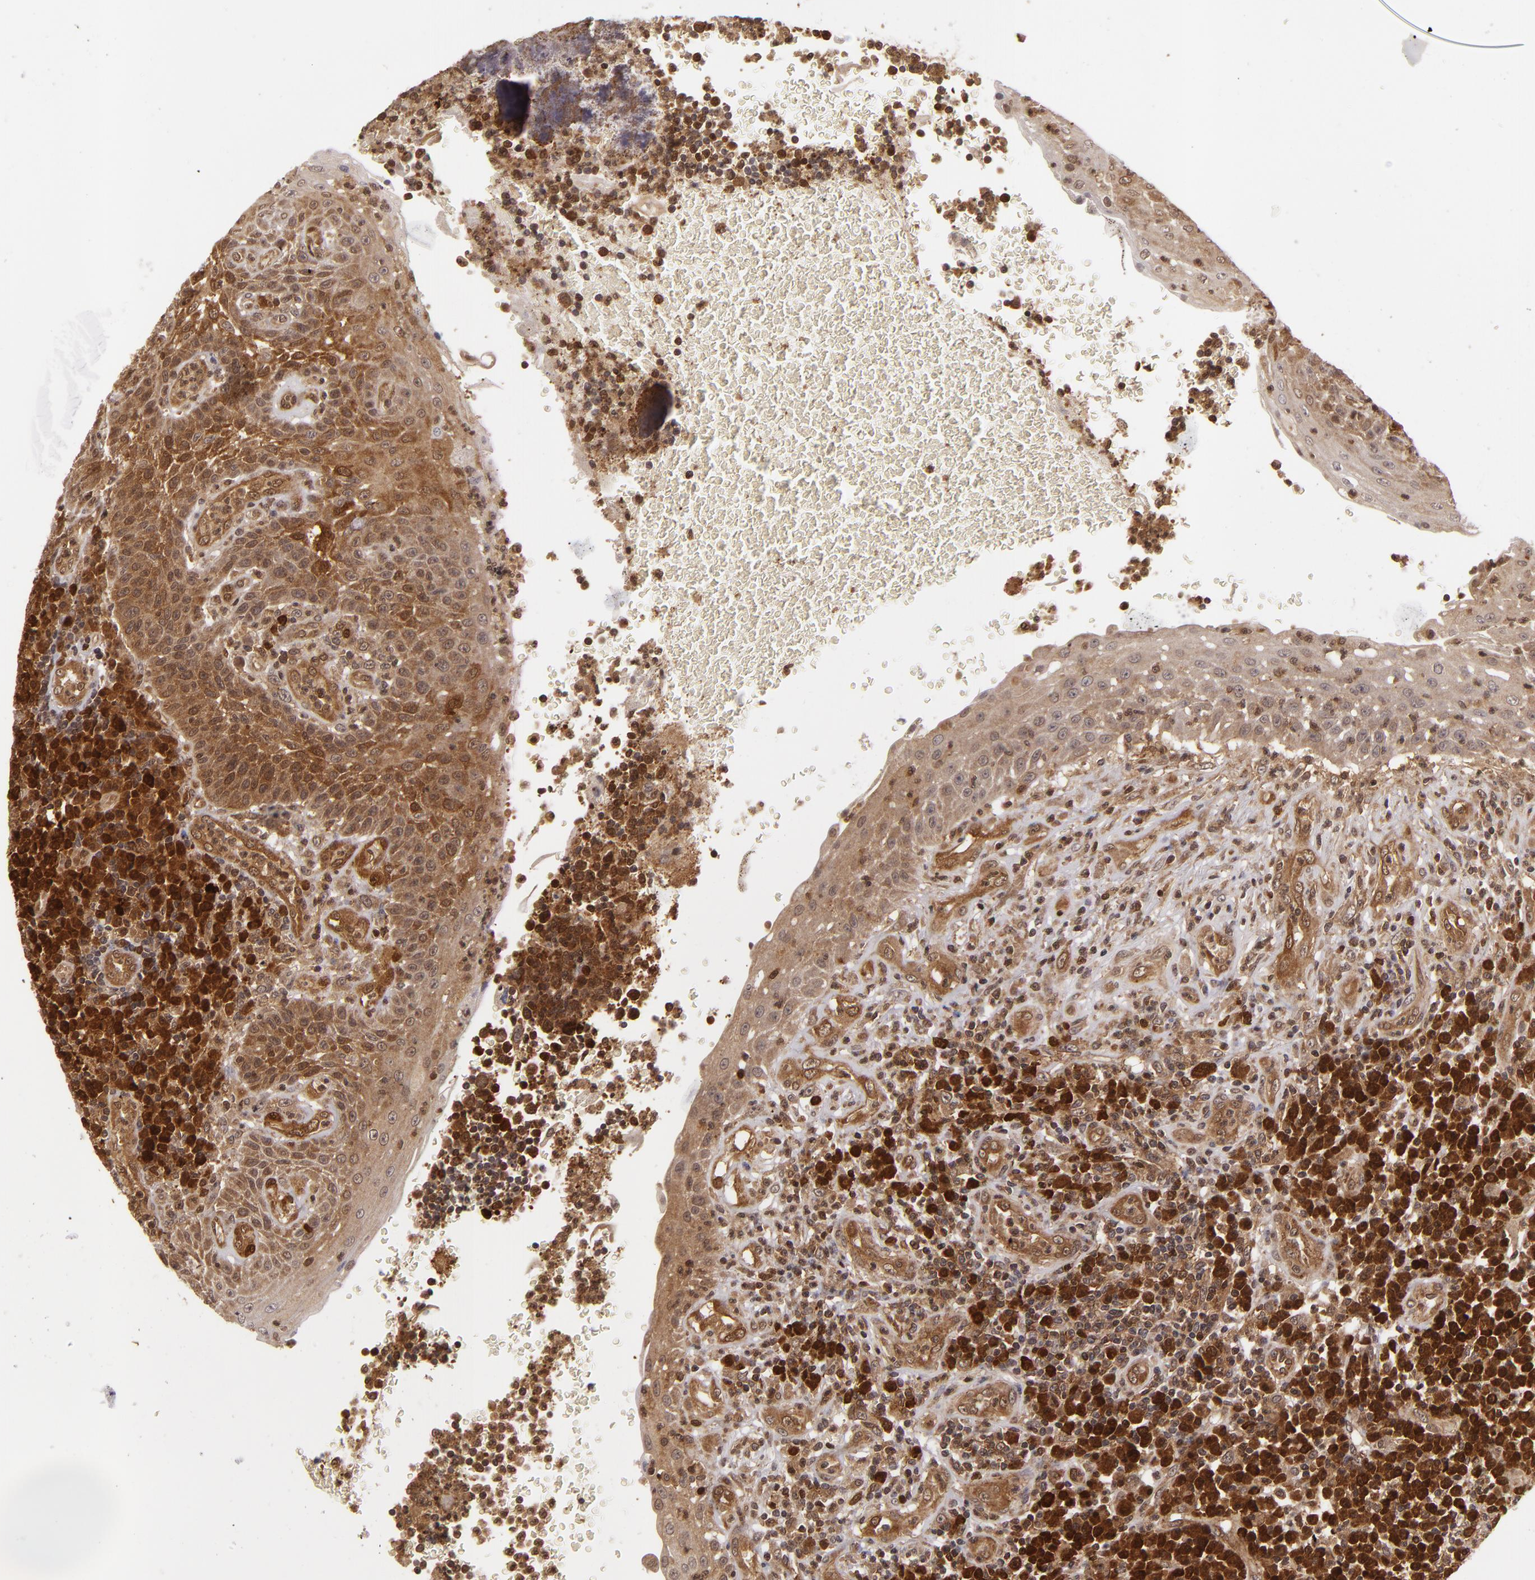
{"staining": {"intensity": "strong", "quantity": ">75%", "location": "cytoplasmic/membranous,nuclear"}, "tissue": "tonsil", "cell_type": "Germinal center cells", "image_type": "normal", "snomed": [{"axis": "morphology", "description": "Normal tissue, NOS"}, {"axis": "topography", "description": "Tonsil"}], "caption": "Germinal center cells exhibit high levels of strong cytoplasmic/membranous,nuclear positivity in about >75% of cells in normal tonsil. Using DAB (3,3'-diaminobenzidine) (brown) and hematoxylin (blue) stains, captured at high magnification using brightfield microscopy.", "gene": "ZBTB33", "patient": {"sex": "female", "age": 40}}